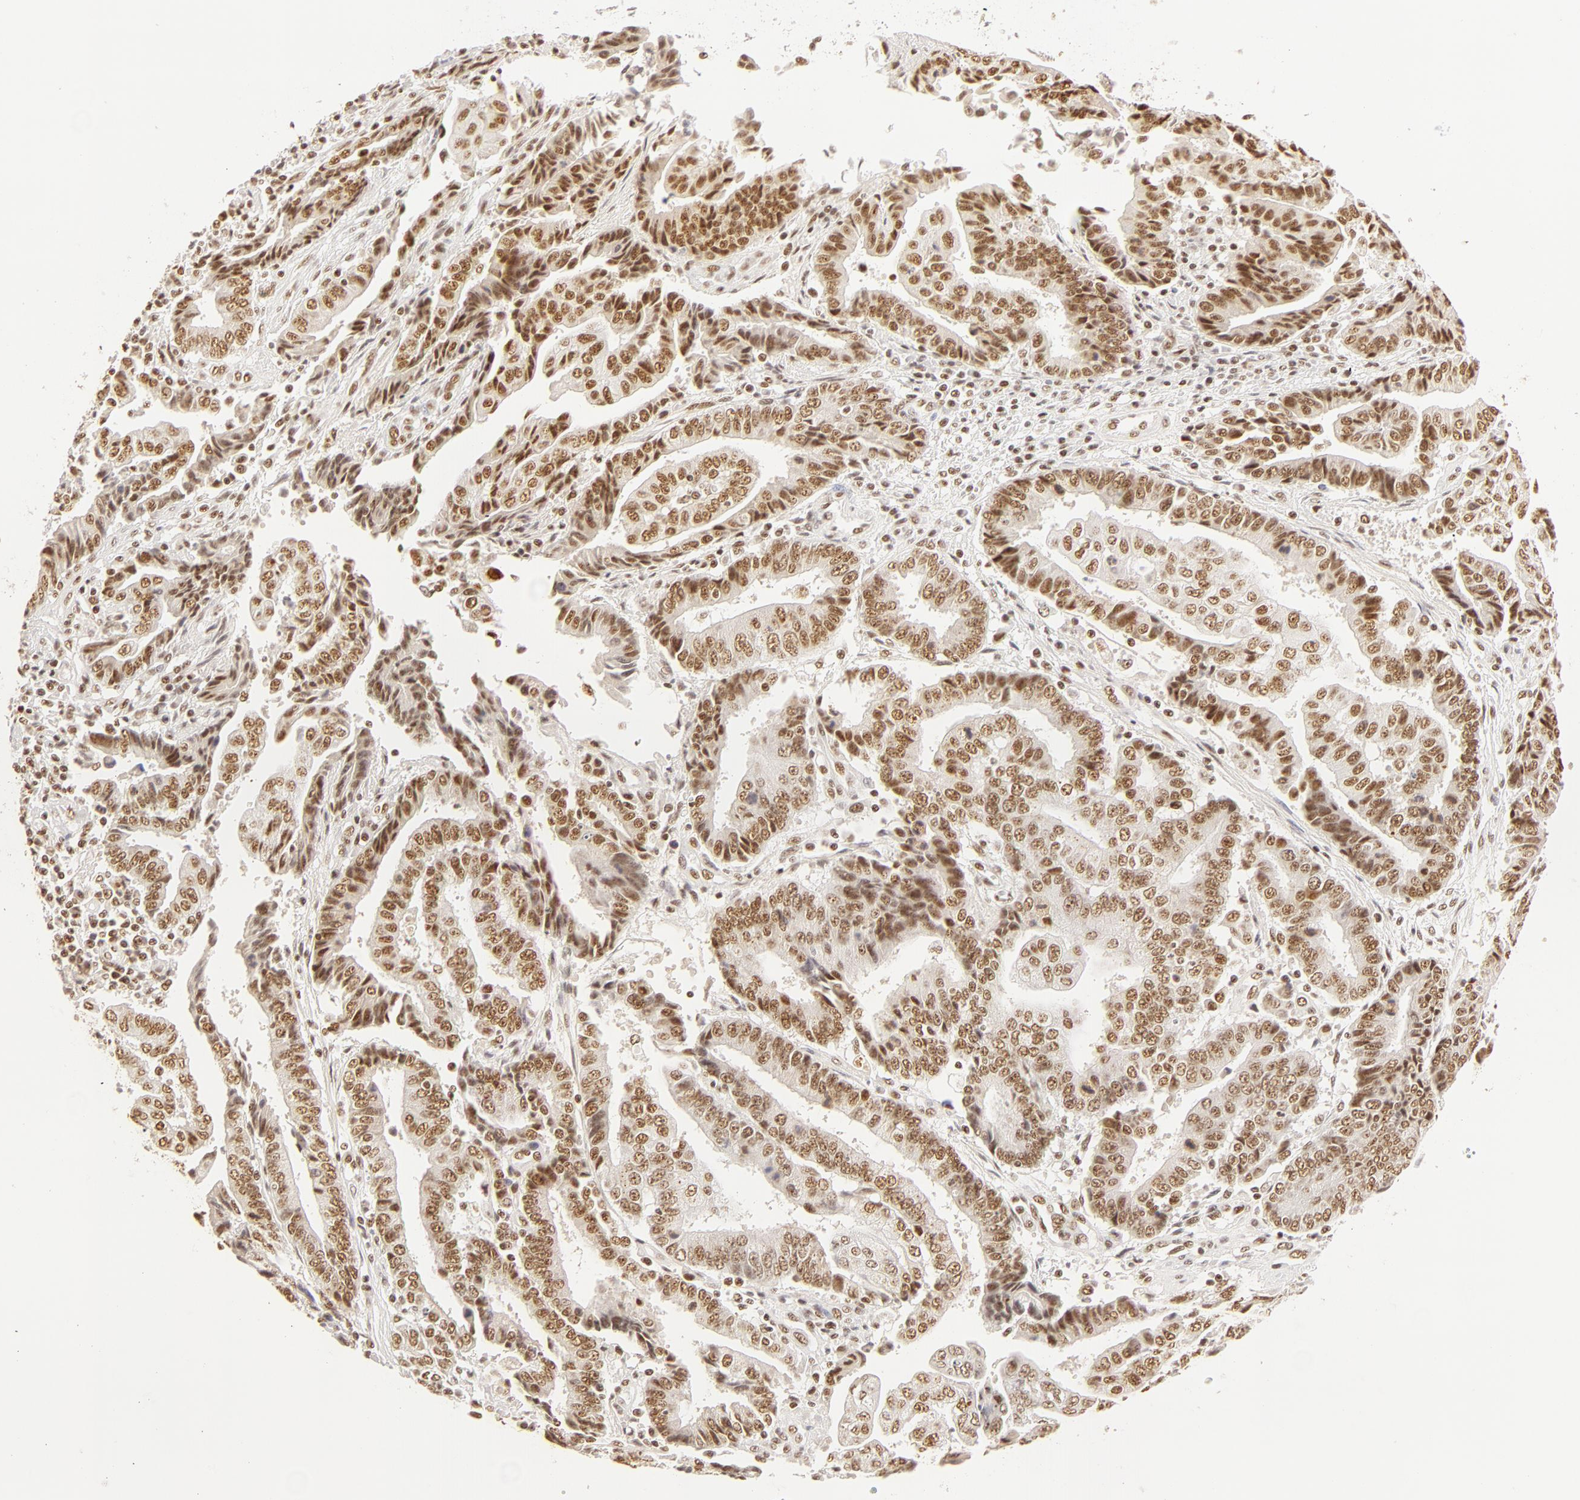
{"staining": {"intensity": "moderate", "quantity": ">75%", "location": "nuclear"}, "tissue": "endometrial cancer", "cell_type": "Tumor cells", "image_type": "cancer", "snomed": [{"axis": "morphology", "description": "Adenocarcinoma, NOS"}, {"axis": "topography", "description": "Endometrium"}], "caption": "Endometrial cancer (adenocarcinoma) was stained to show a protein in brown. There is medium levels of moderate nuclear staining in about >75% of tumor cells.", "gene": "RBM39", "patient": {"sex": "female", "age": 75}}